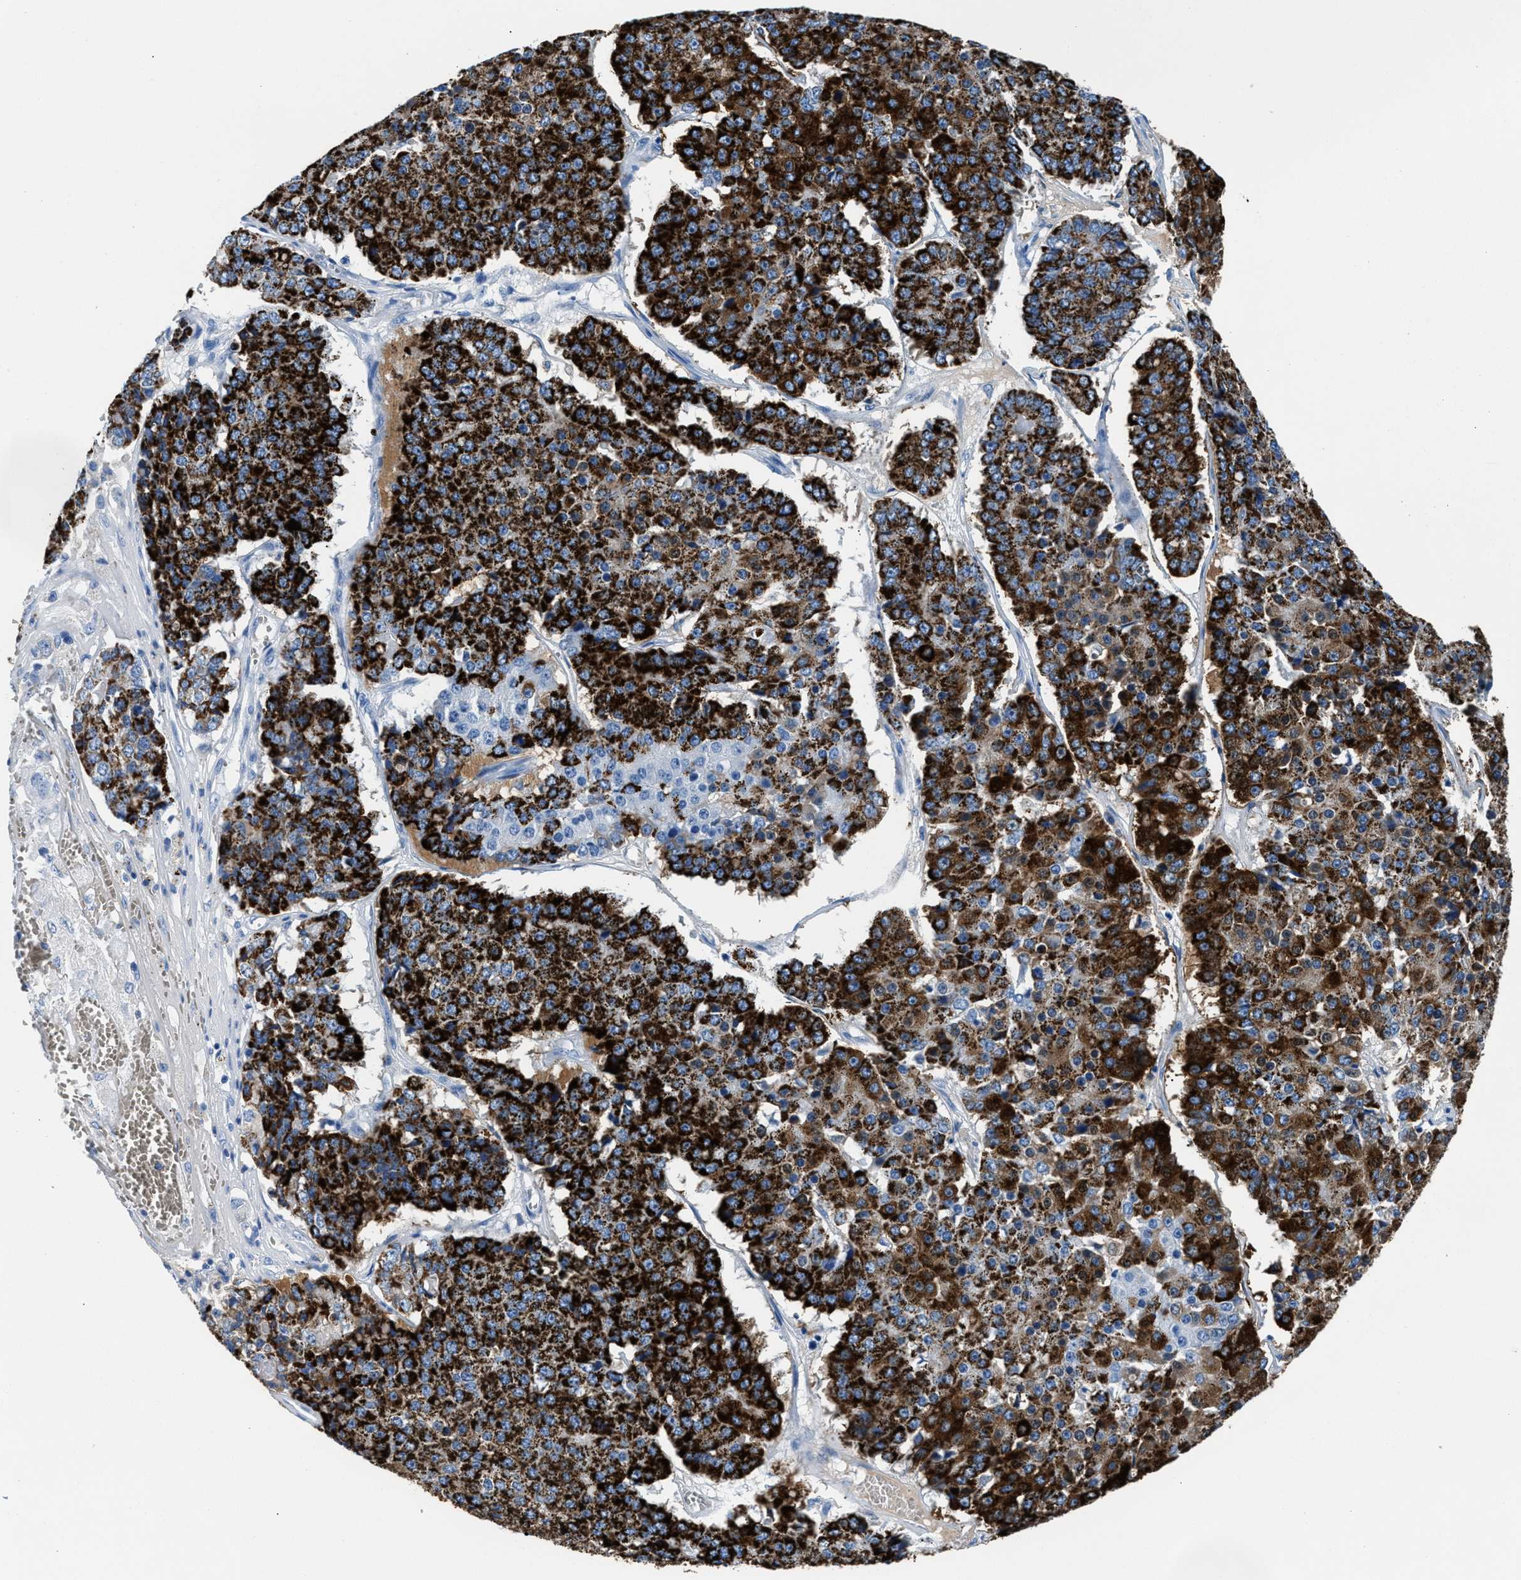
{"staining": {"intensity": "strong", "quantity": ">75%", "location": "cytoplasmic/membranous"}, "tissue": "pancreatic cancer", "cell_type": "Tumor cells", "image_type": "cancer", "snomed": [{"axis": "morphology", "description": "Adenocarcinoma, NOS"}, {"axis": "topography", "description": "Pancreas"}], "caption": "Human pancreatic adenocarcinoma stained with a brown dye displays strong cytoplasmic/membranous positive staining in approximately >75% of tumor cells.", "gene": "CPS1", "patient": {"sex": "male", "age": 50}}